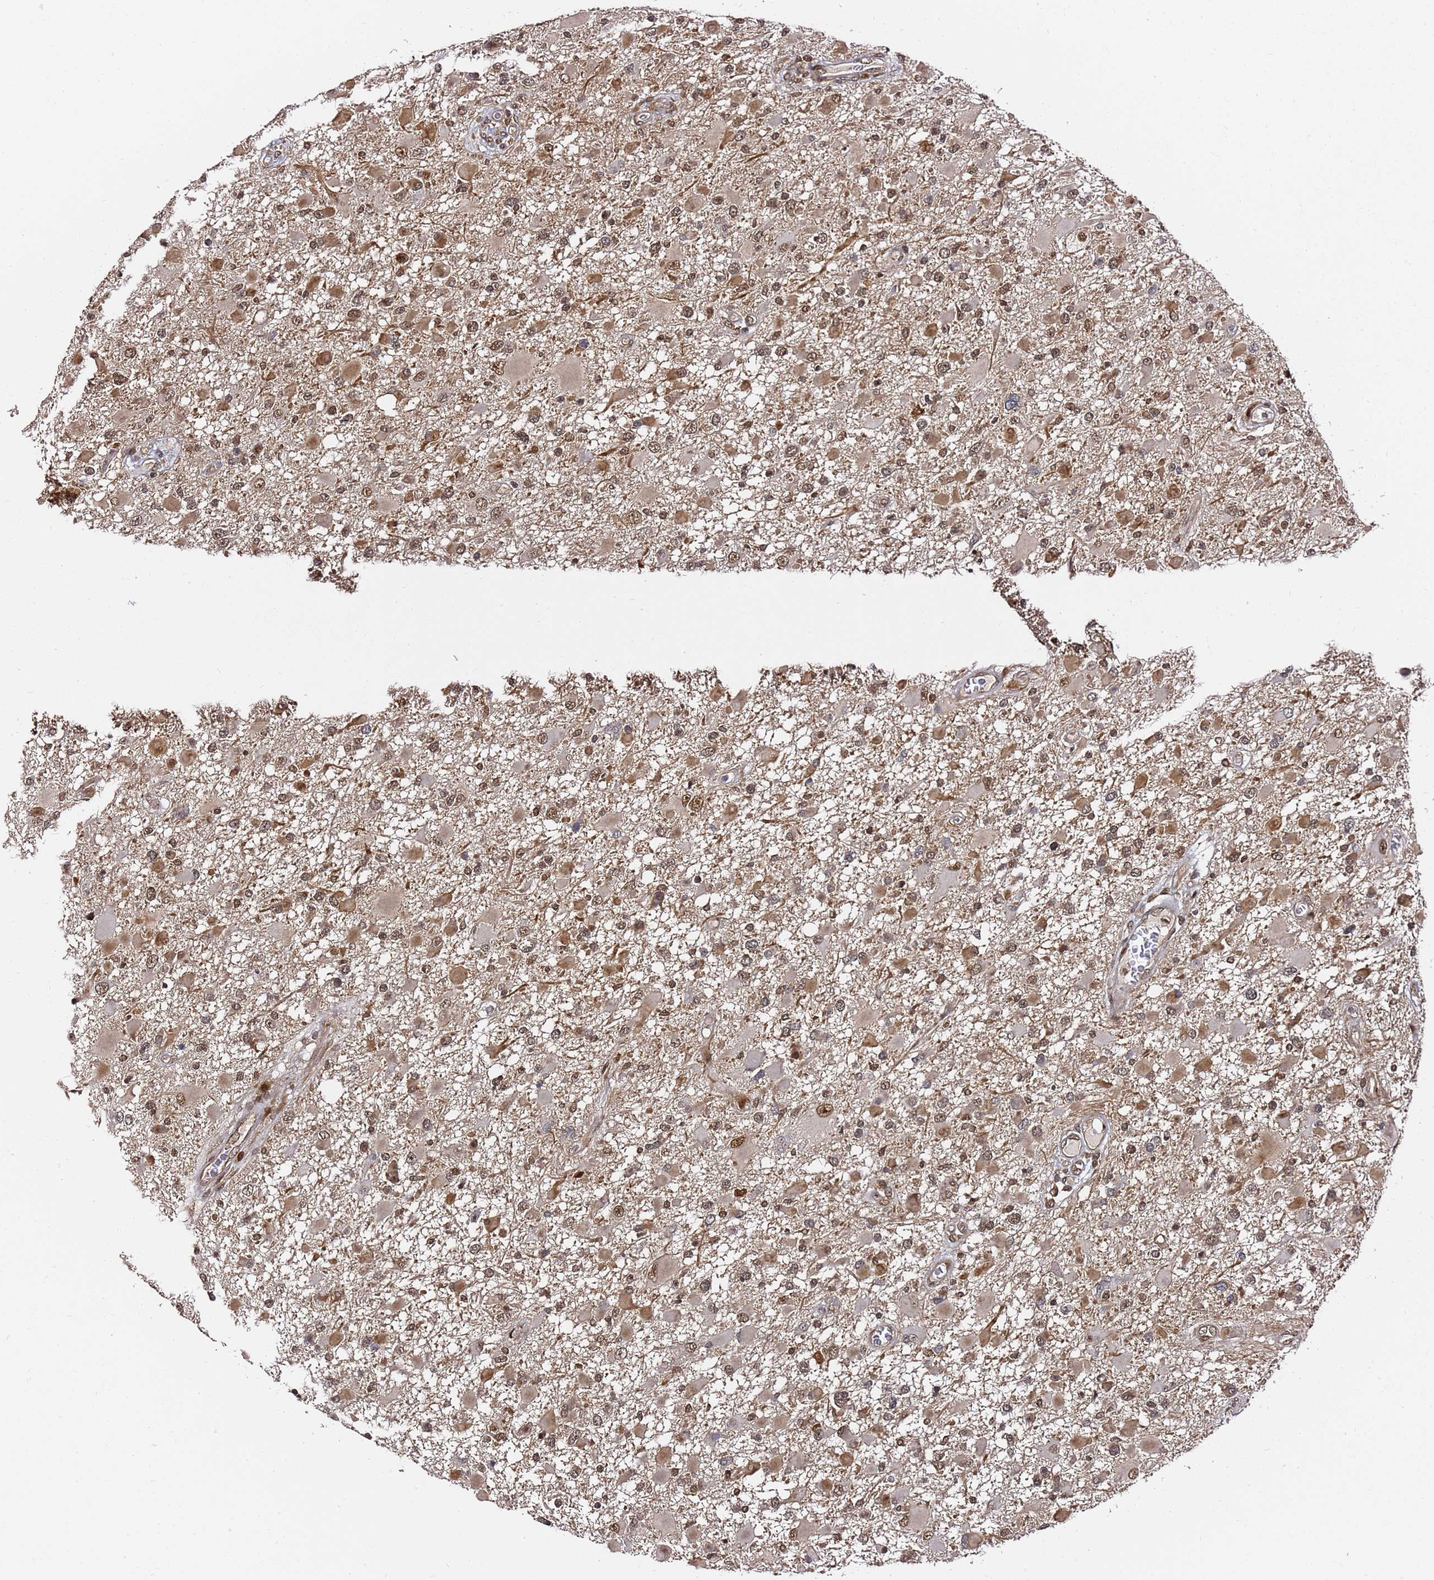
{"staining": {"intensity": "moderate", "quantity": ">75%", "location": "cytoplasmic/membranous,nuclear"}, "tissue": "glioma", "cell_type": "Tumor cells", "image_type": "cancer", "snomed": [{"axis": "morphology", "description": "Glioma, malignant, High grade"}, {"axis": "topography", "description": "Brain"}], "caption": "Protein expression analysis of human high-grade glioma (malignant) reveals moderate cytoplasmic/membranous and nuclear expression in approximately >75% of tumor cells.", "gene": "RGS18", "patient": {"sex": "male", "age": 53}}